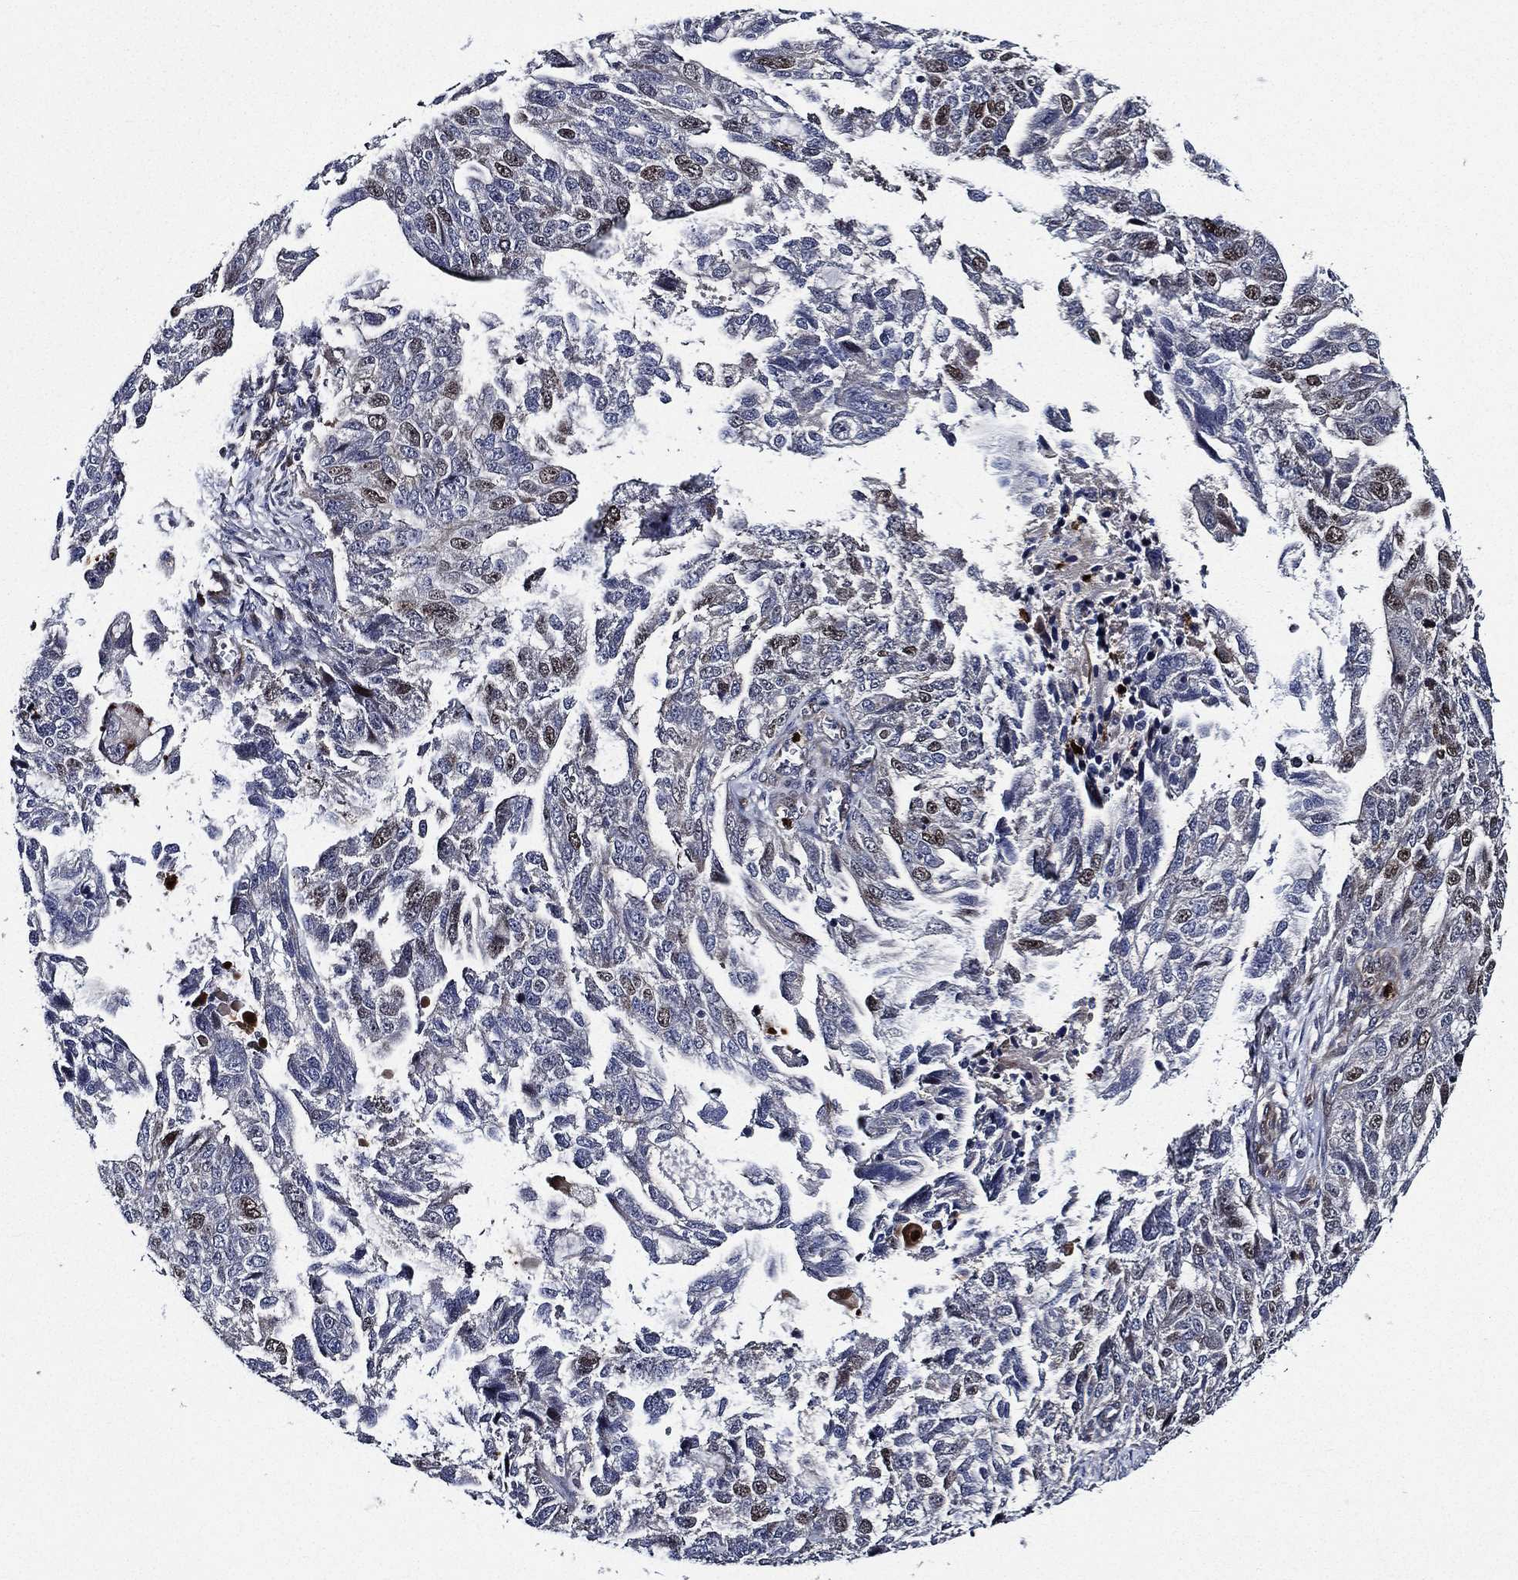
{"staining": {"intensity": "moderate", "quantity": "<25%", "location": "nuclear"}, "tissue": "ovarian cancer", "cell_type": "Tumor cells", "image_type": "cancer", "snomed": [{"axis": "morphology", "description": "Cystadenocarcinoma, serous, NOS"}, {"axis": "topography", "description": "Ovary"}], "caption": "This is an image of IHC staining of ovarian serous cystadenocarcinoma, which shows moderate positivity in the nuclear of tumor cells.", "gene": "KIF20B", "patient": {"sex": "female", "age": 51}}